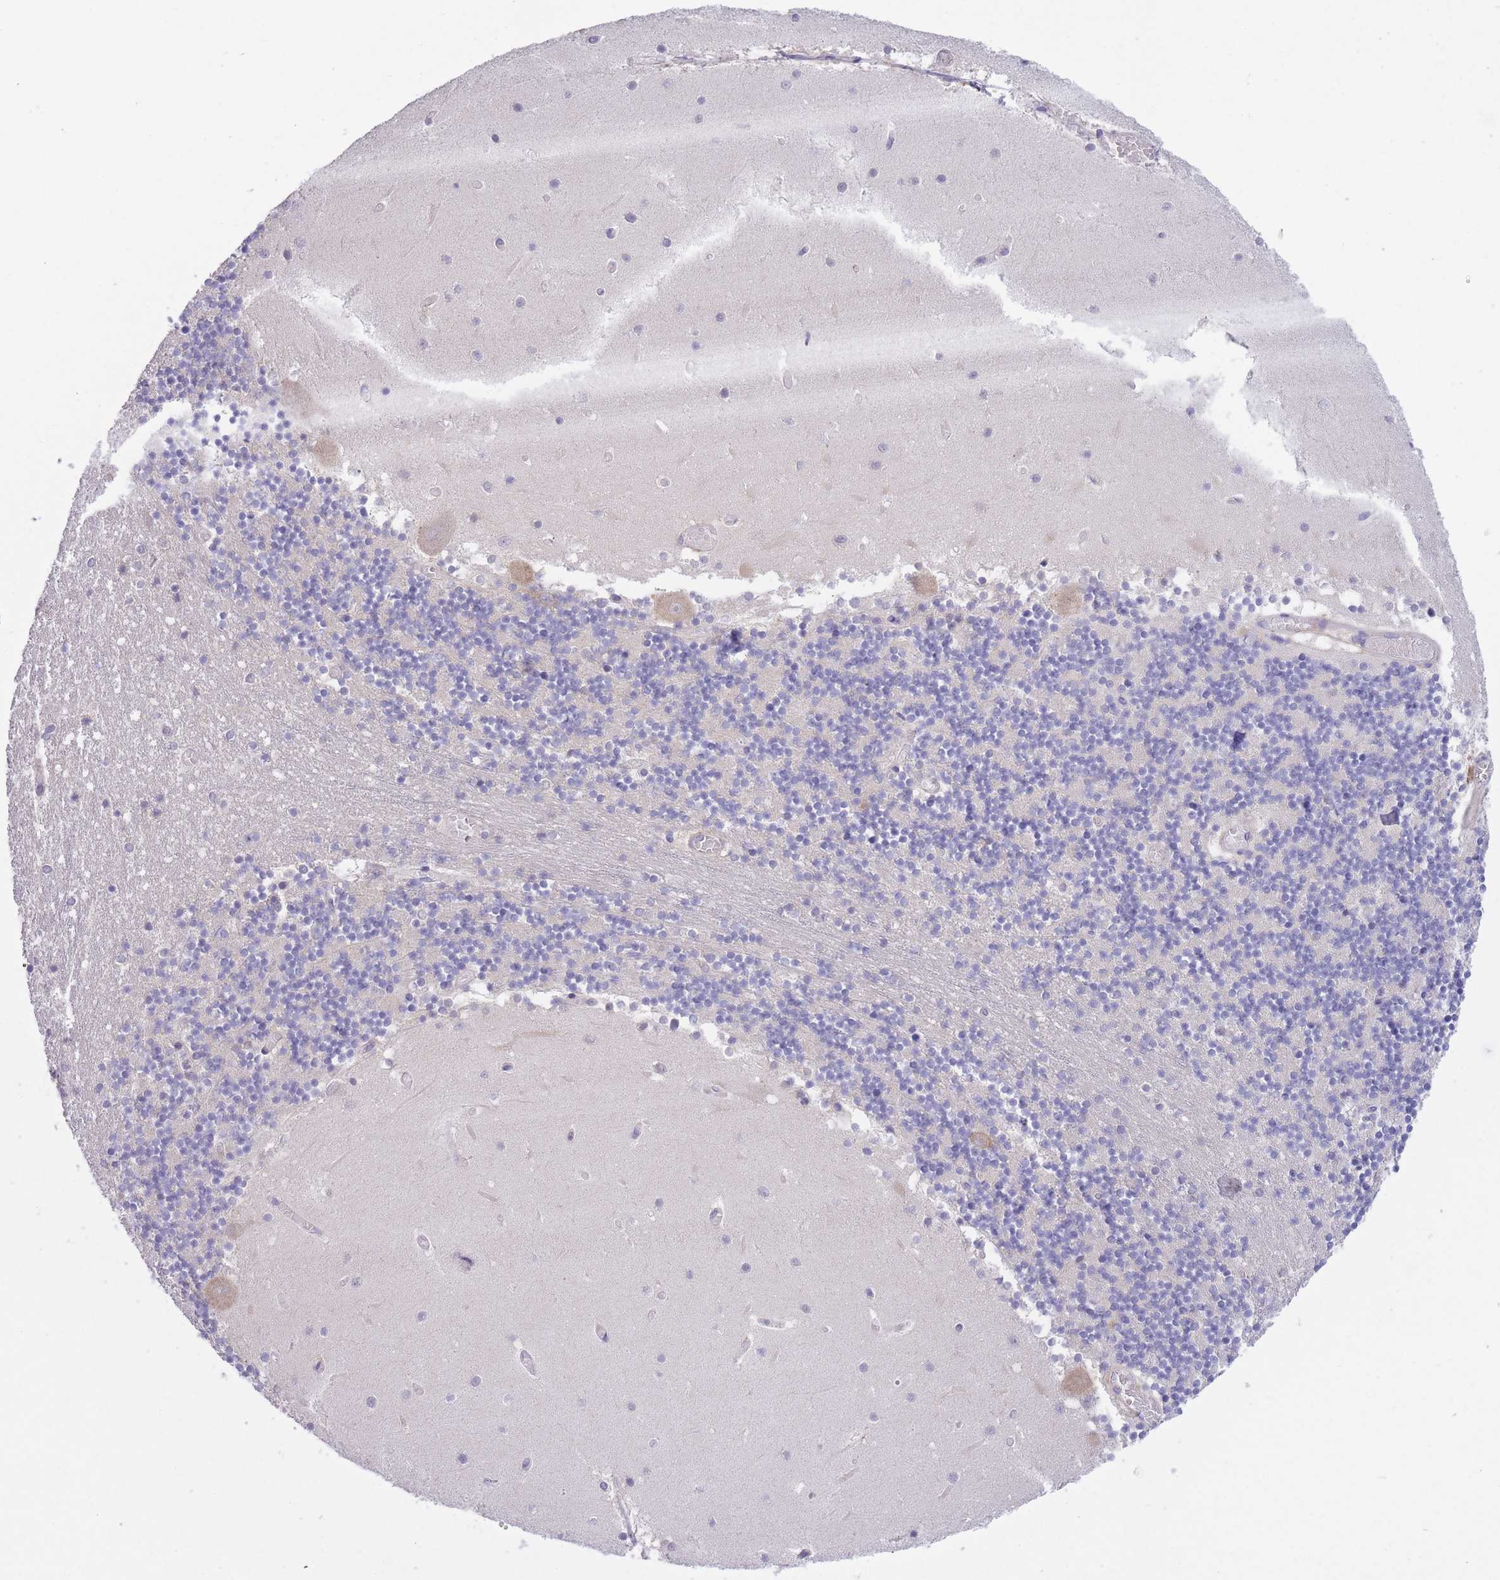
{"staining": {"intensity": "negative", "quantity": "none", "location": "none"}, "tissue": "cerebellum", "cell_type": "Cells in granular layer", "image_type": "normal", "snomed": [{"axis": "morphology", "description": "Normal tissue, NOS"}, {"axis": "topography", "description": "Cerebellum"}], "caption": "High power microscopy histopathology image of an immunohistochemistry (IHC) photomicrograph of benign cerebellum, revealing no significant staining in cells in granular layer. The staining was performed using DAB to visualize the protein expression in brown, while the nuclei were stained in blue with hematoxylin (Magnification: 20x).", "gene": "COPG1", "patient": {"sex": "female", "age": 28}}